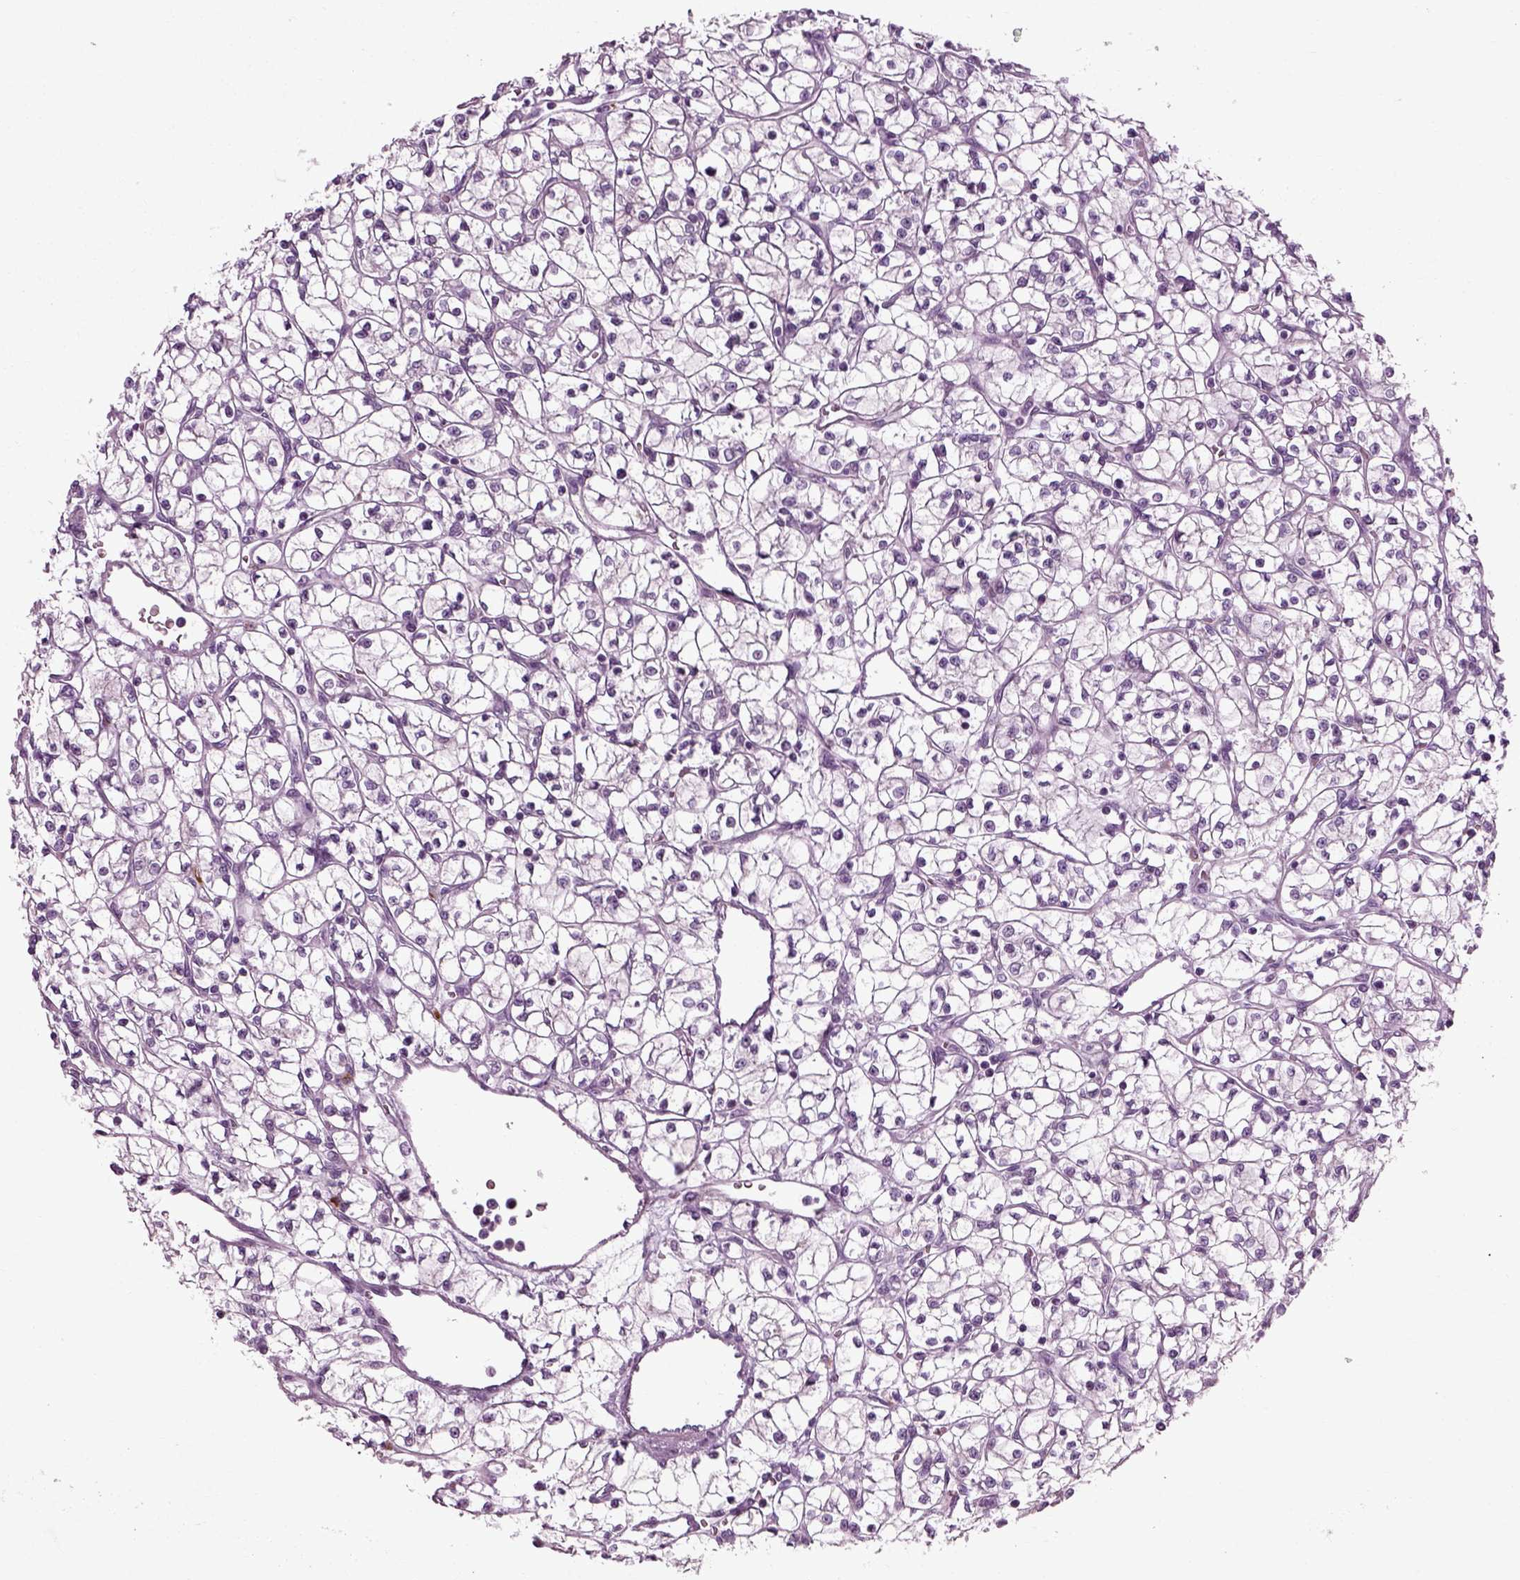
{"staining": {"intensity": "negative", "quantity": "none", "location": "none"}, "tissue": "renal cancer", "cell_type": "Tumor cells", "image_type": "cancer", "snomed": [{"axis": "morphology", "description": "Adenocarcinoma, NOS"}, {"axis": "topography", "description": "Kidney"}], "caption": "Immunohistochemistry (IHC) micrograph of human renal adenocarcinoma stained for a protein (brown), which demonstrates no staining in tumor cells.", "gene": "SCG5", "patient": {"sex": "female", "age": 64}}